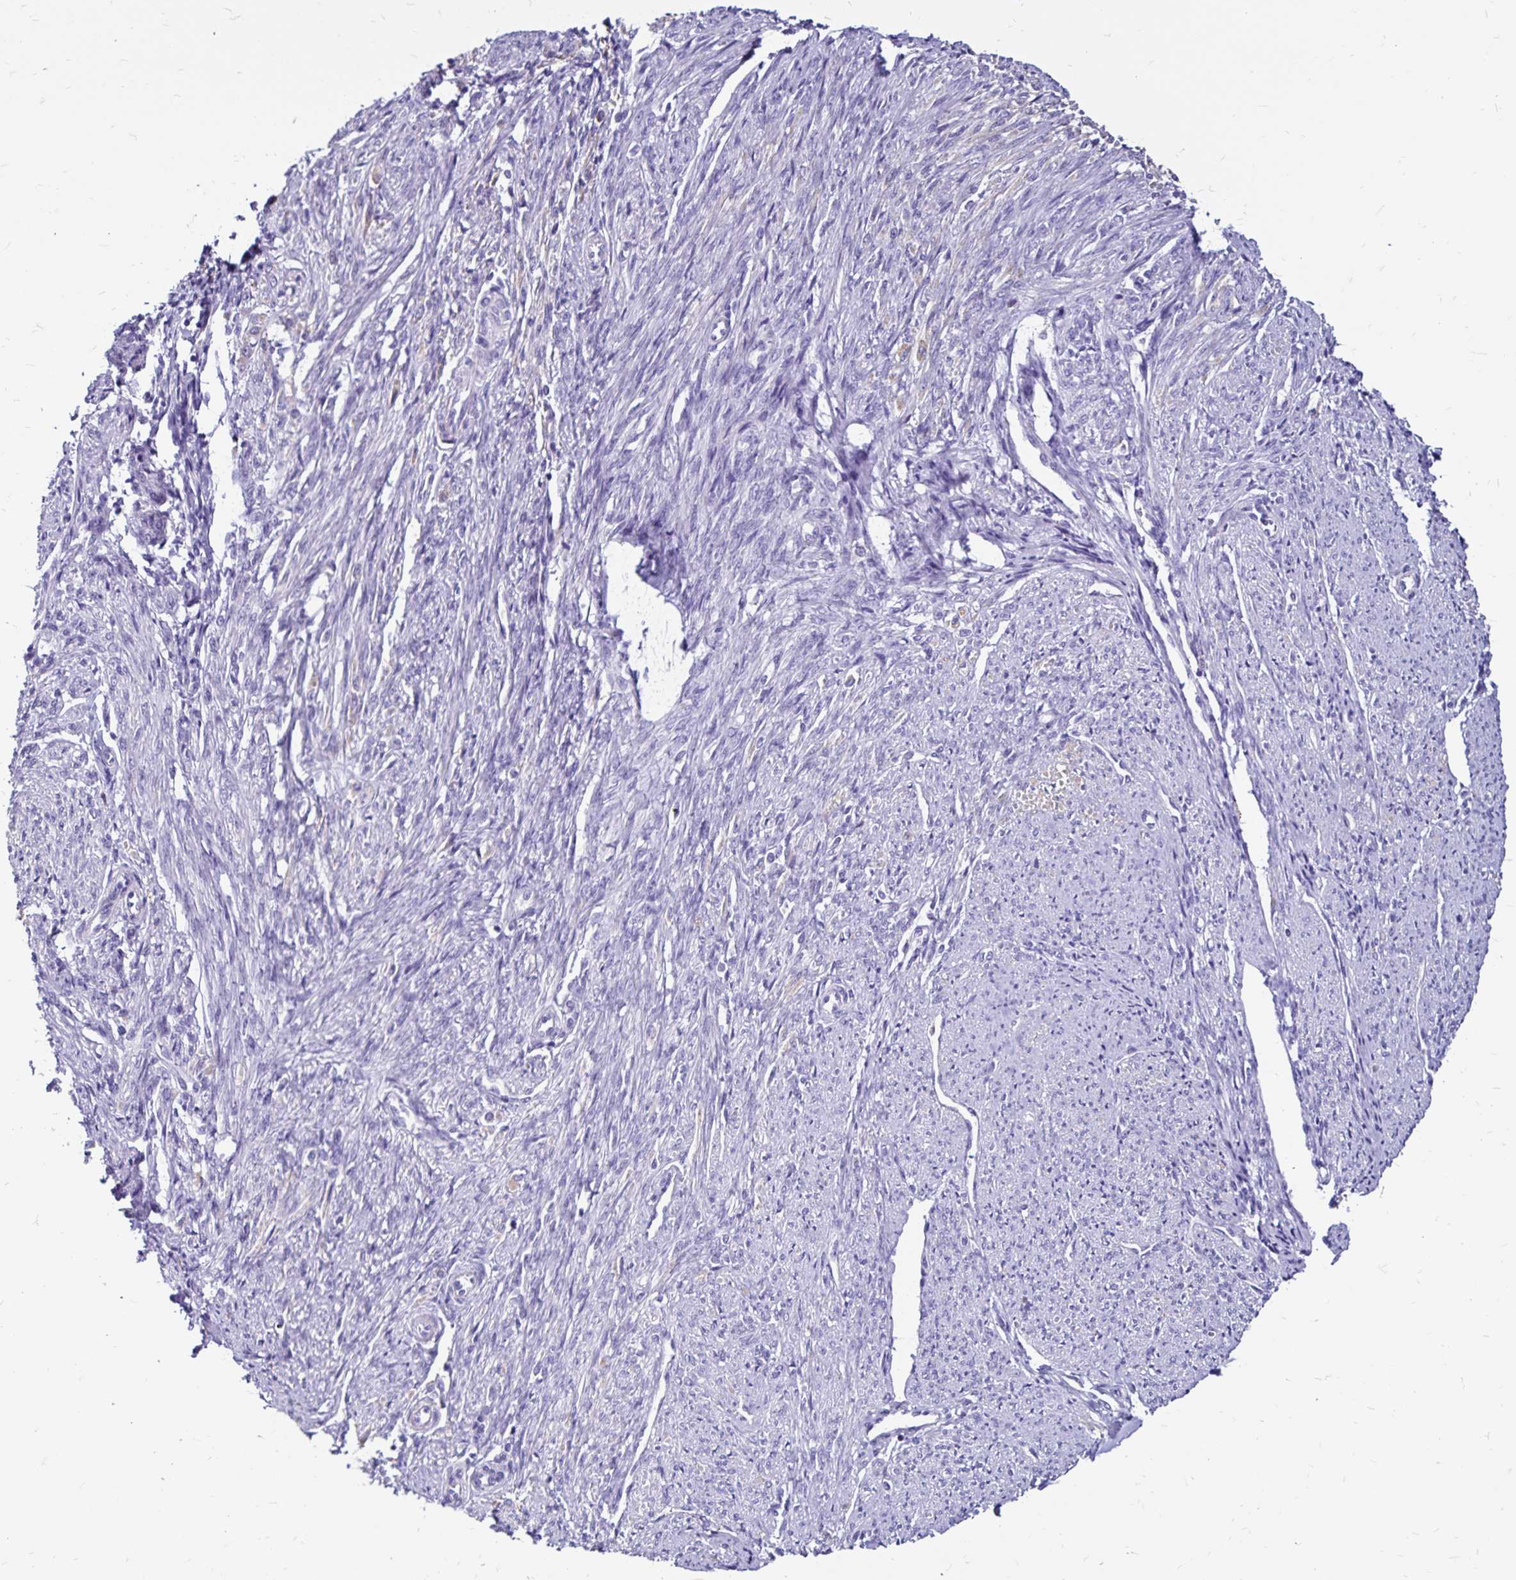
{"staining": {"intensity": "negative", "quantity": "none", "location": "none"}, "tissue": "smooth muscle", "cell_type": "Smooth muscle cells", "image_type": "normal", "snomed": [{"axis": "morphology", "description": "Normal tissue, NOS"}, {"axis": "topography", "description": "Smooth muscle"}], "caption": "This photomicrograph is of unremarkable smooth muscle stained with immunohistochemistry to label a protein in brown with the nuclei are counter-stained blue. There is no positivity in smooth muscle cells.", "gene": "EVPL", "patient": {"sex": "female", "age": 65}}